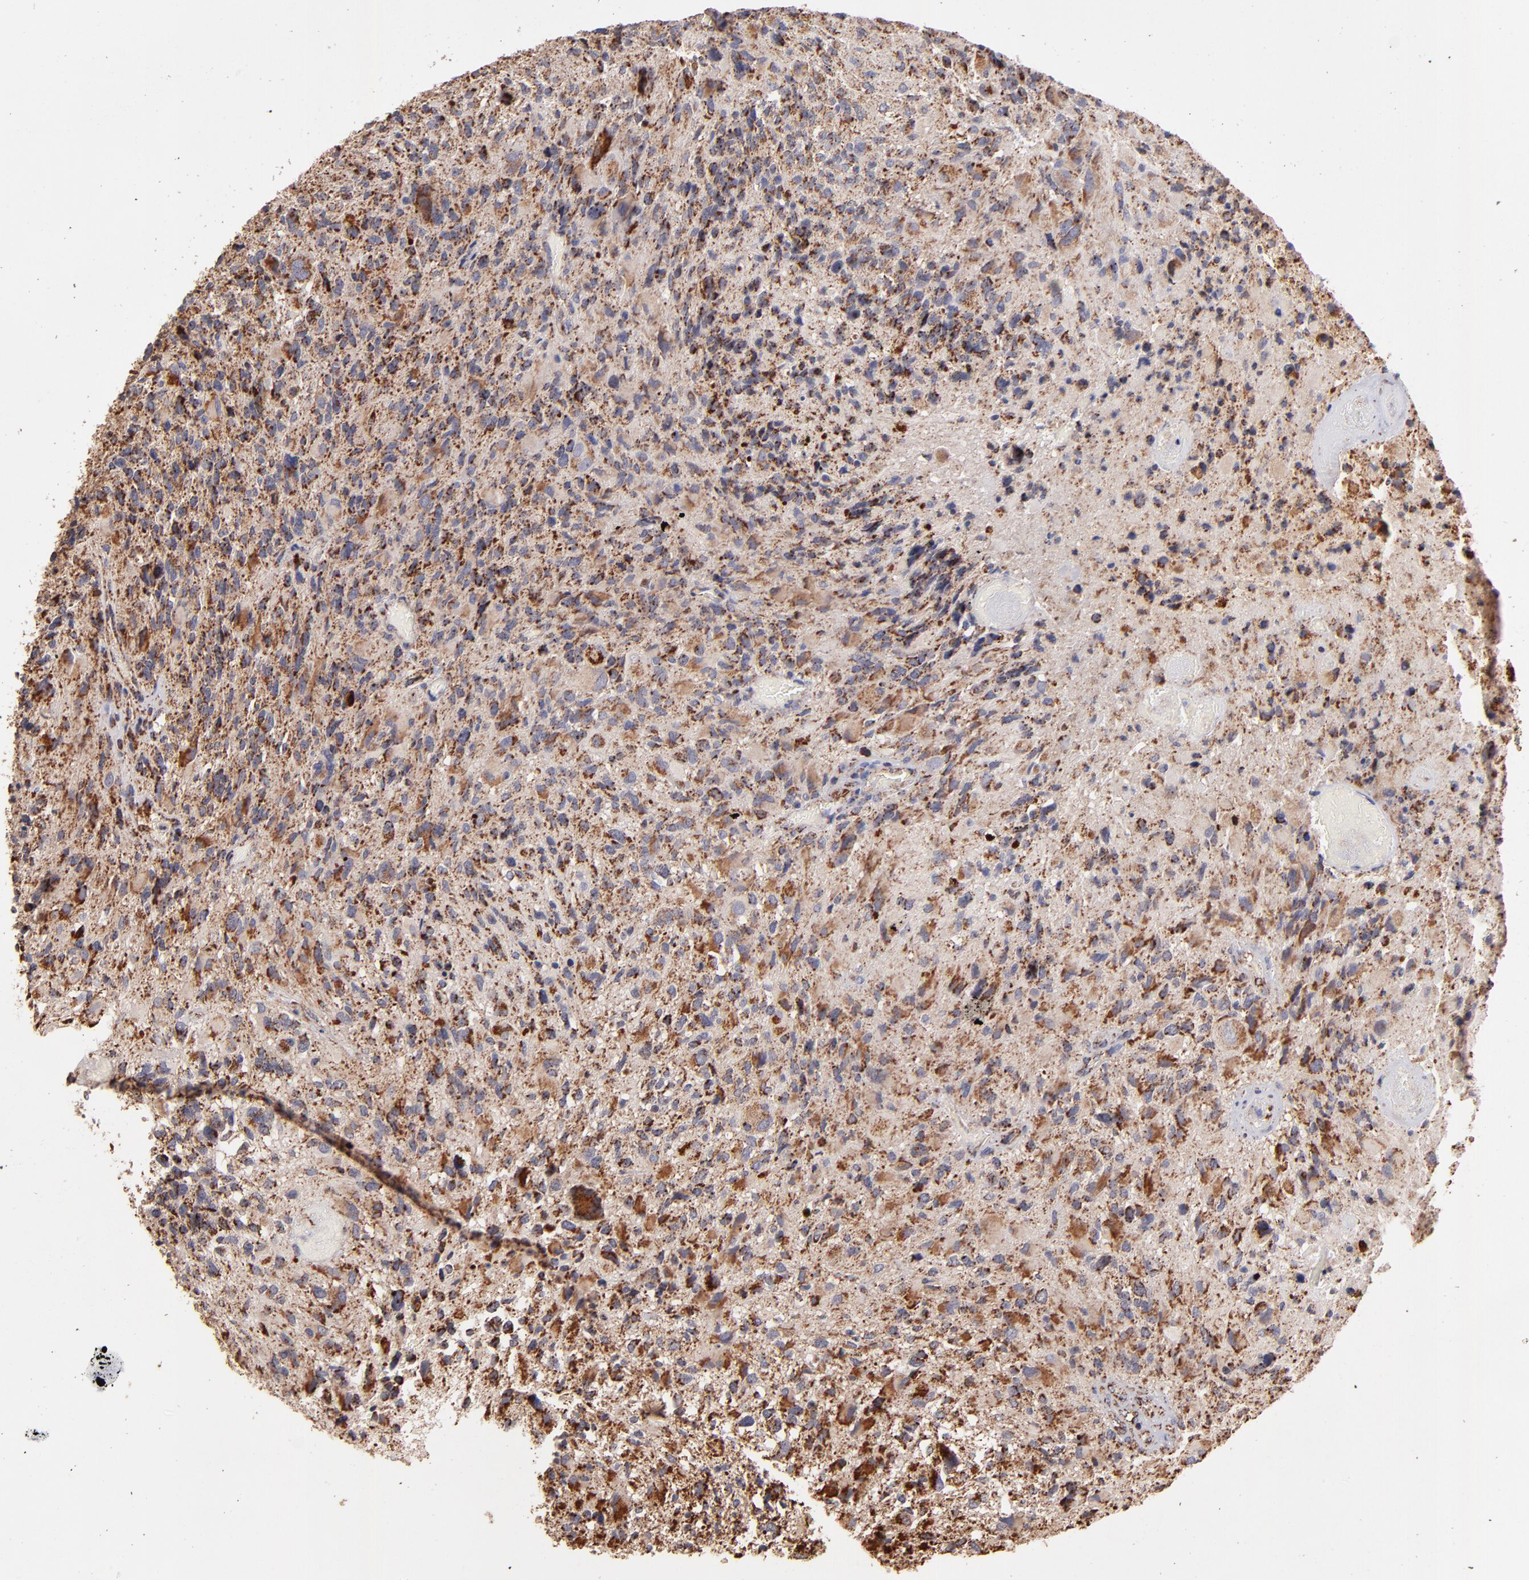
{"staining": {"intensity": "moderate", "quantity": ">75%", "location": "cytoplasmic/membranous"}, "tissue": "glioma", "cell_type": "Tumor cells", "image_type": "cancer", "snomed": [{"axis": "morphology", "description": "Glioma, malignant, High grade"}, {"axis": "topography", "description": "Brain"}], "caption": "DAB (3,3'-diaminobenzidine) immunohistochemical staining of human glioma displays moderate cytoplasmic/membranous protein positivity in about >75% of tumor cells.", "gene": "DLST", "patient": {"sex": "male", "age": 69}}